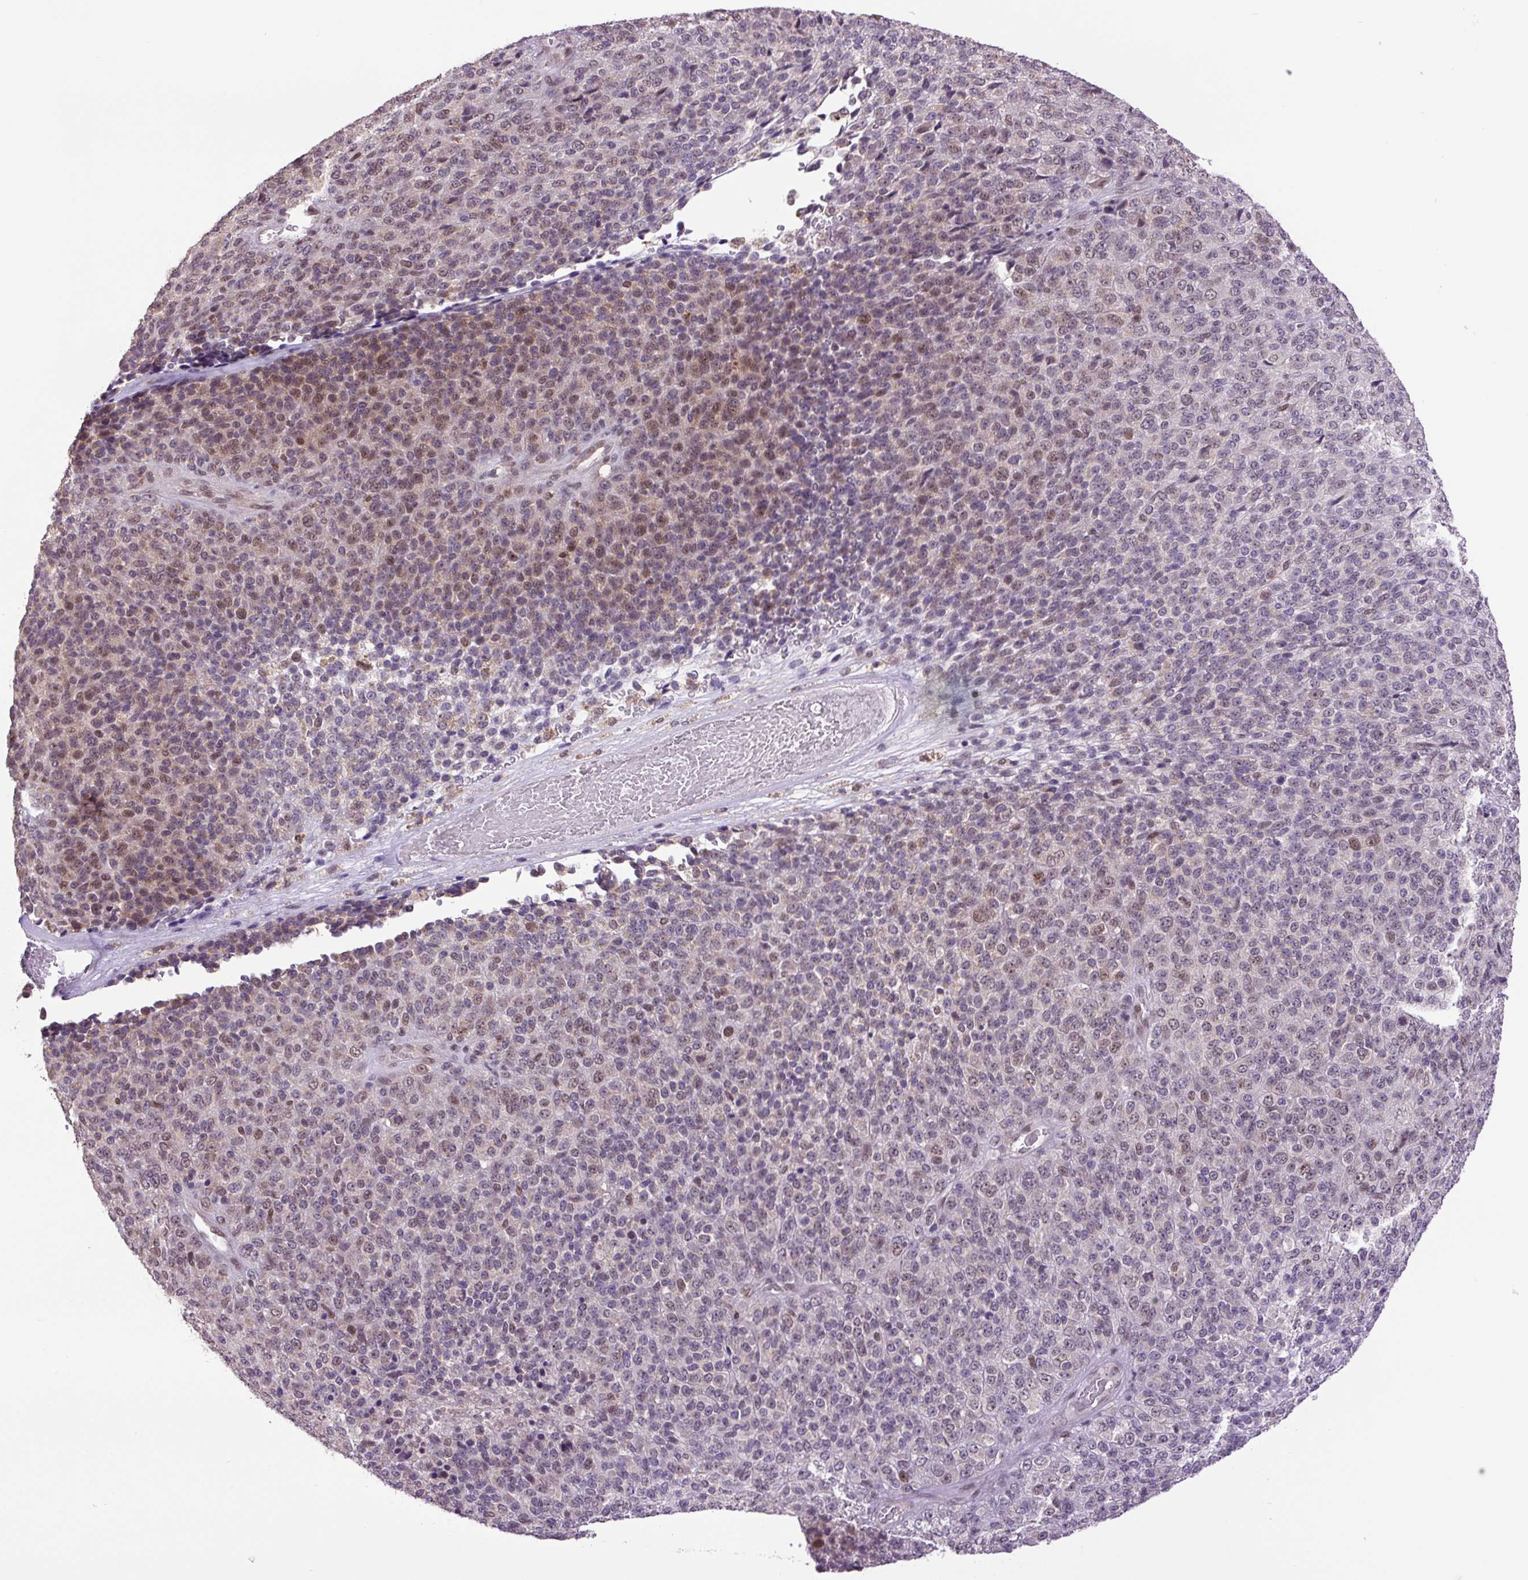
{"staining": {"intensity": "moderate", "quantity": "25%-75%", "location": "nuclear"}, "tissue": "melanoma", "cell_type": "Tumor cells", "image_type": "cancer", "snomed": [{"axis": "morphology", "description": "Malignant melanoma, Metastatic site"}, {"axis": "topography", "description": "Brain"}], "caption": "A photomicrograph of melanoma stained for a protein reveals moderate nuclear brown staining in tumor cells. (DAB (3,3'-diaminobenzidine) = brown stain, brightfield microscopy at high magnification).", "gene": "KPNA1", "patient": {"sex": "female", "age": 56}}